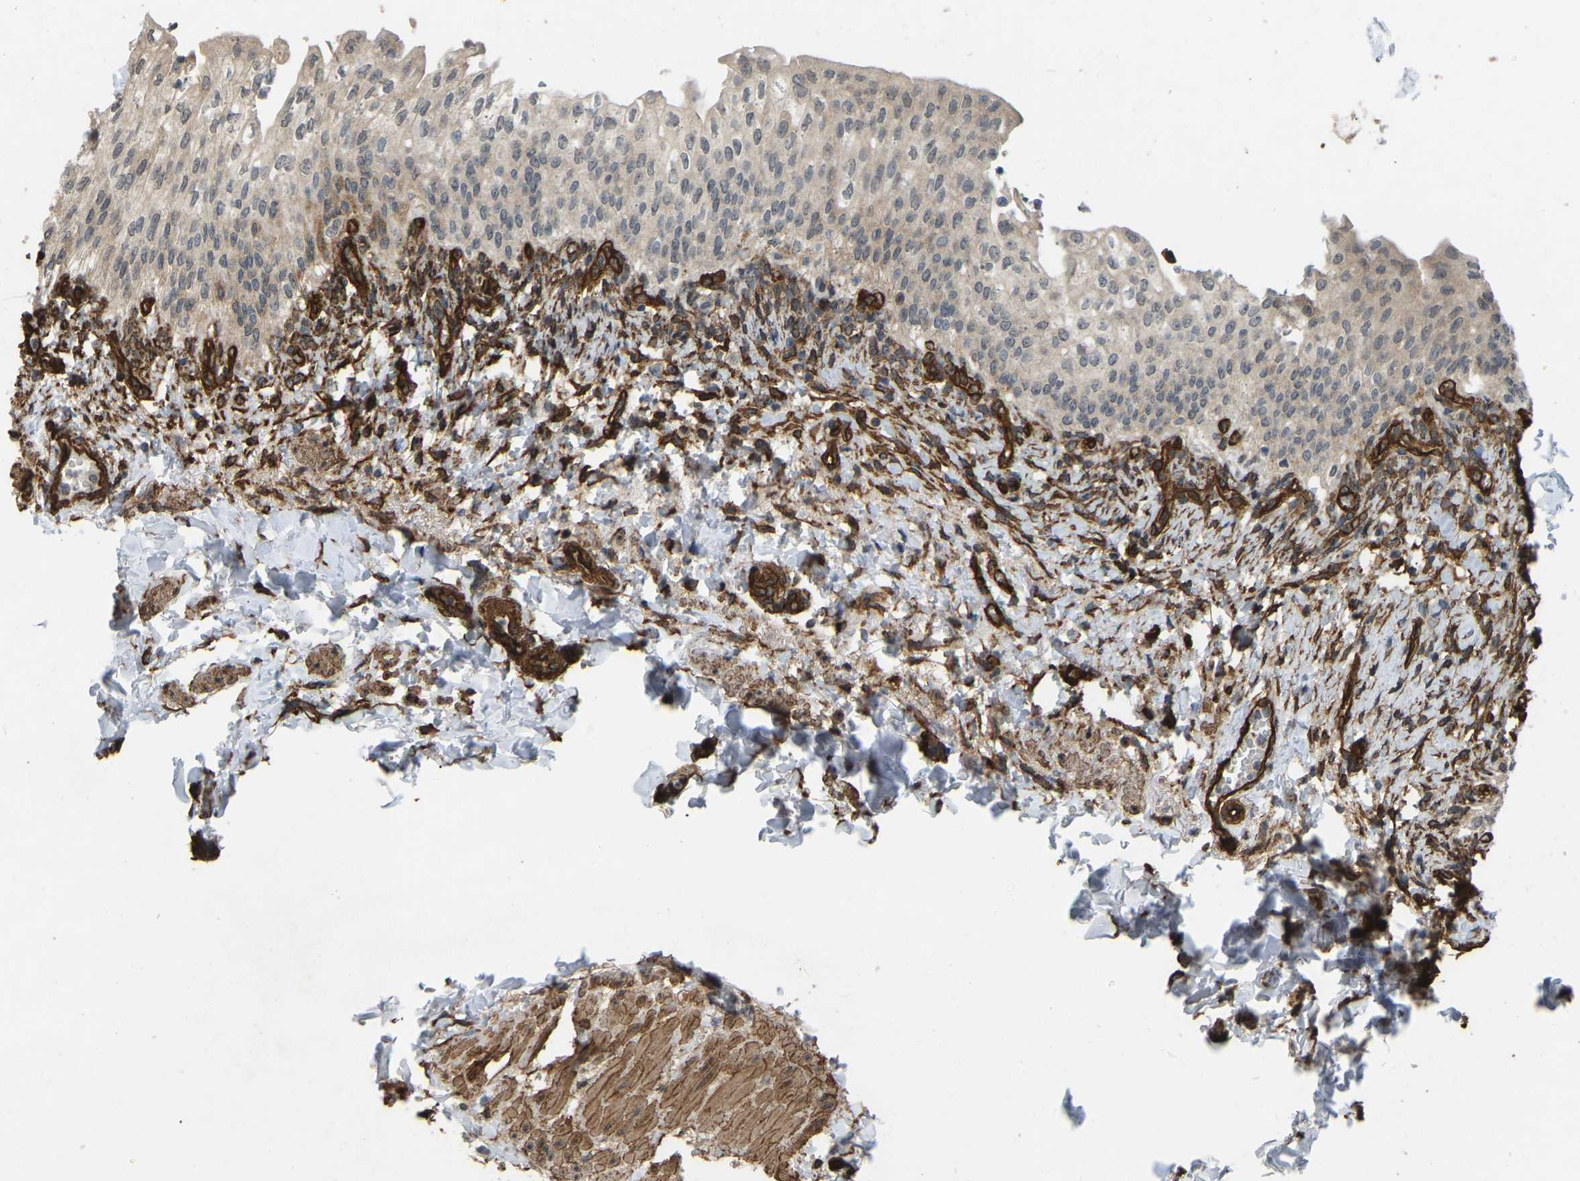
{"staining": {"intensity": "weak", "quantity": ">75%", "location": "cytoplasmic/membranous"}, "tissue": "urinary bladder", "cell_type": "Urothelial cells", "image_type": "normal", "snomed": [{"axis": "morphology", "description": "Normal tissue, NOS"}, {"axis": "topography", "description": "Urinary bladder"}], "caption": "DAB immunohistochemical staining of unremarkable urinary bladder reveals weak cytoplasmic/membranous protein positivity in about >75% of urothelial cells. The staining is performed using DAB brown chromogen to label protein expression. The nuclei are counter-stained blue using hematoxylin.", "gene": "NMB", "patient": {"sex": "female", "age": 60}}